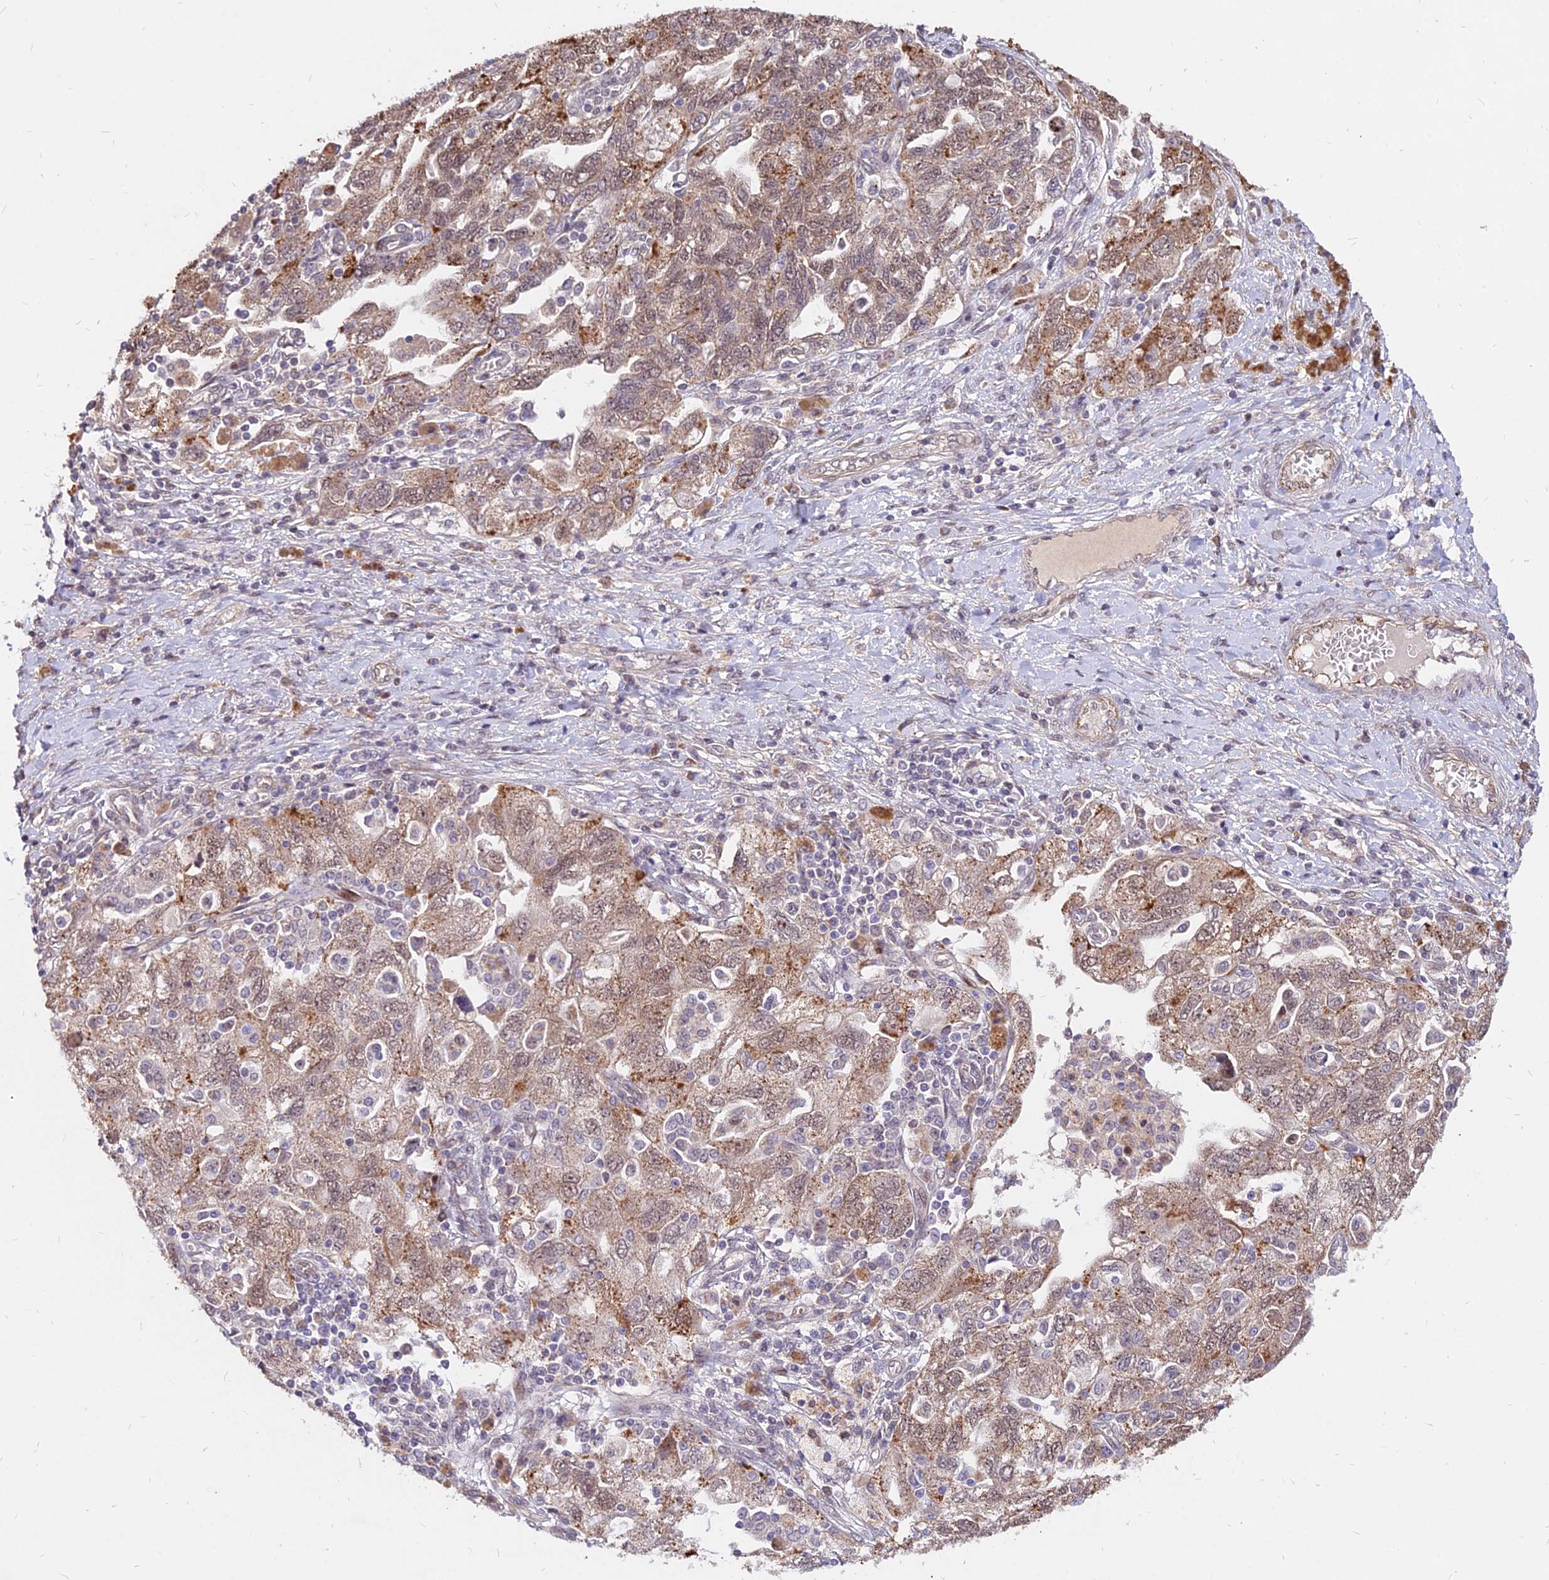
{"staining": {"intensity": "moderate", "quantity": ">75%", "location": "cytoplasmic/membranous"}, "tissue": "ovarian cancer", "cell_type": "Tumor cells", "image_type": "cancer", "snomed": [{"axis": "morphology", "description": "Carcinoma, NOS"}, {"axis": "morphology", "description": "Cystadenocarcinoma, serous, NOS"}, {"axis": "topography", "description": "Ovary"}], "caption": "Immunohistochemical staining of ovarian serous cystadenocarcinoma displays medium levels of moderate cytoplasmic/membranous protein expression in approximately >75% of tumor cells.", "gene": "C11orf68", "patient": {"sex": "female", "age": 69}}